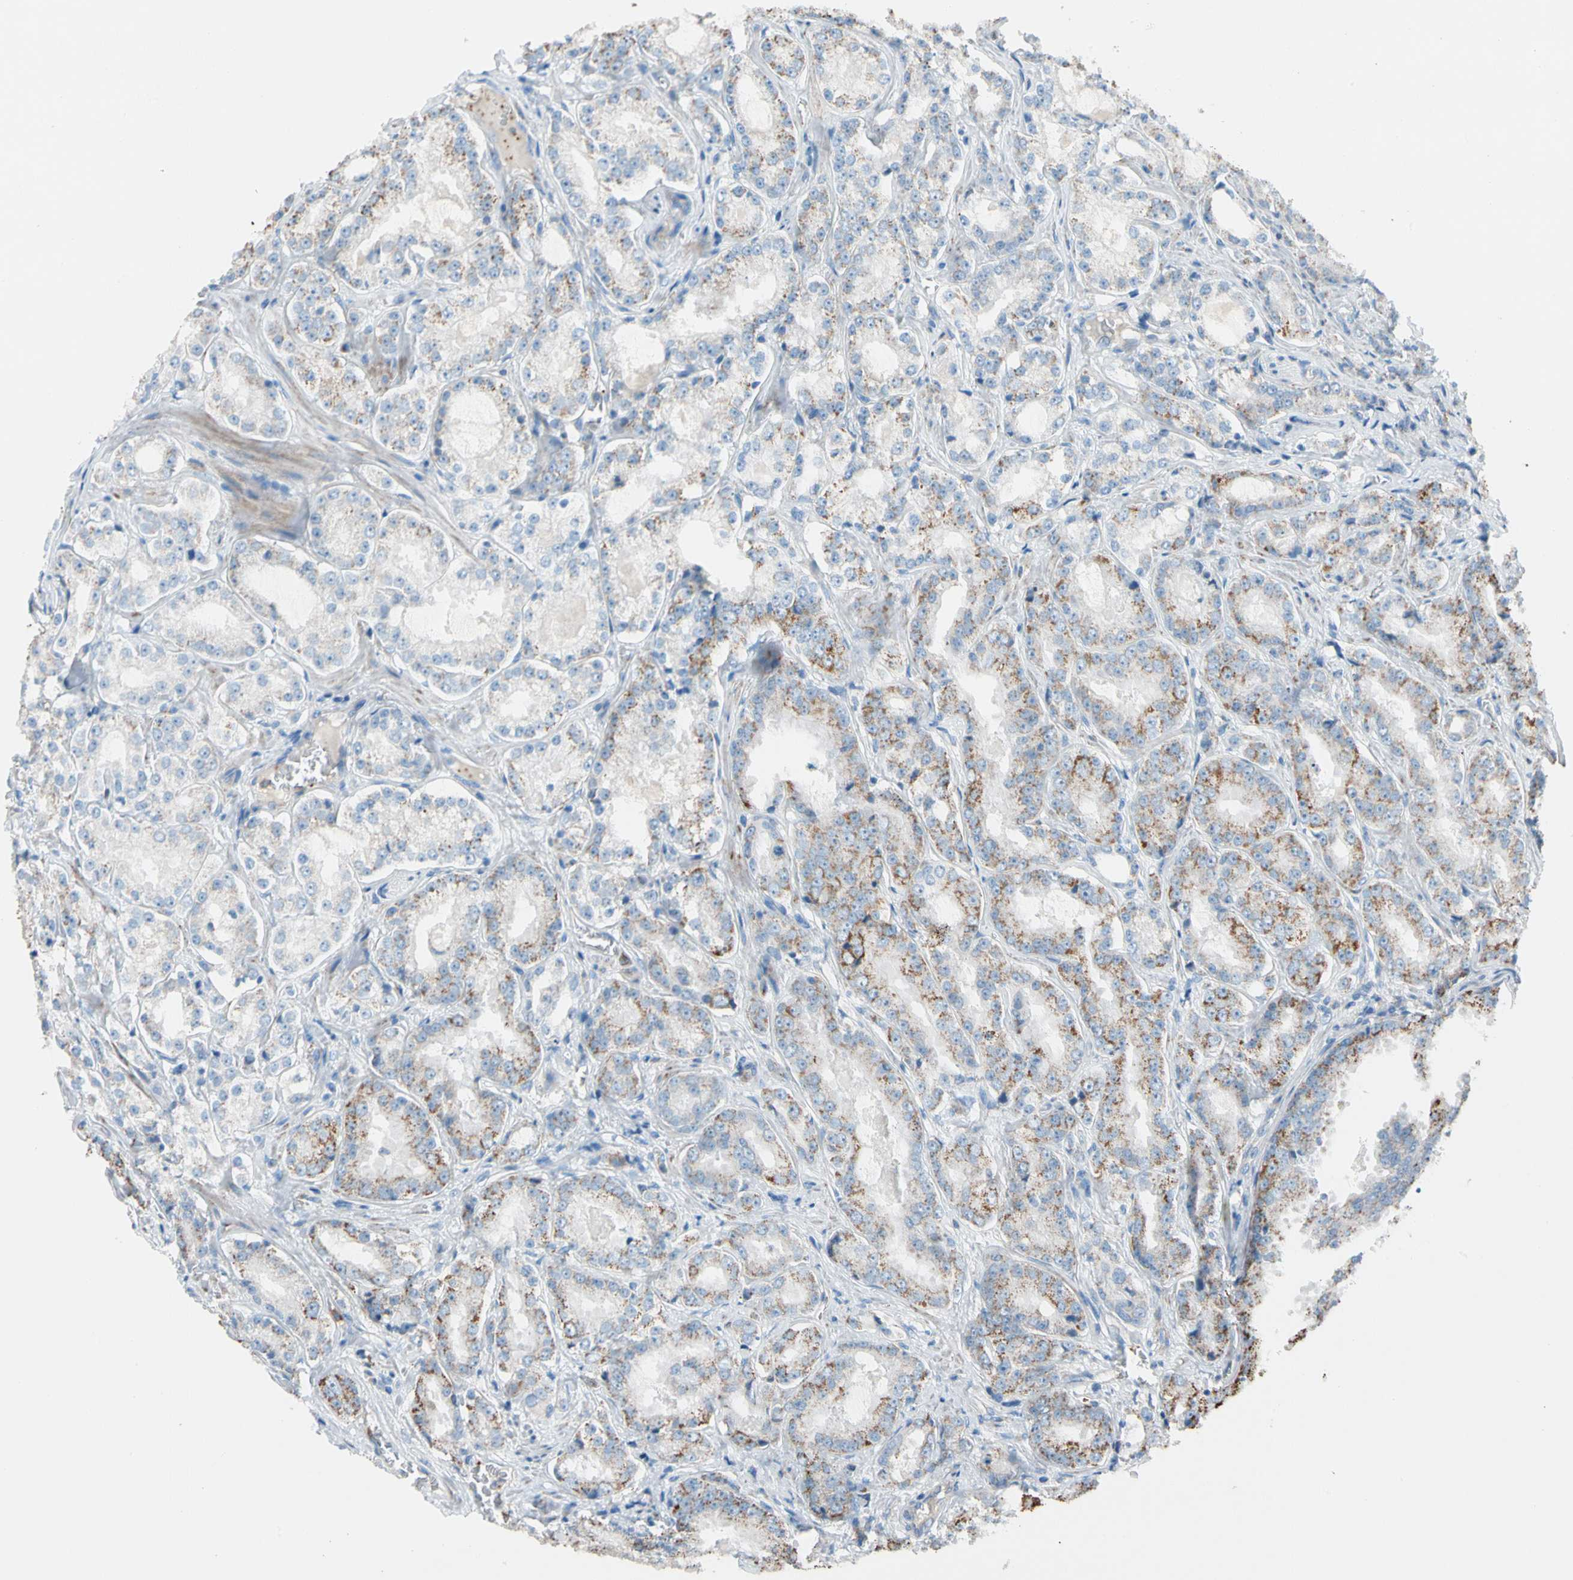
{"staining": {"intensity": "moderate", "quantity": "25%-75%", "location": "cytoplasmic/membranous"}, "tissue": "prostate cancer", "cell_type": "Tumor cells", "image_type": "cancer", "snomed": [{"axis": "morphology", "description": "Adenocarcinoma, High grade"}, {"axis": "topography", "description": "Prostate"}], "caption": "Protein staining by IHC displays moderate cytoplasmic/membranous expression in approximately 25%-75% of tumor cells in prostate cancer. The staining was performed using DAB (3,3'-diaminobenzidine), with brown indicating positive protein expression. Nuclei are stained blue with hematoxylin.", "gene": "LY6G6F", "patient": {"sex": "male", "age": 73}}